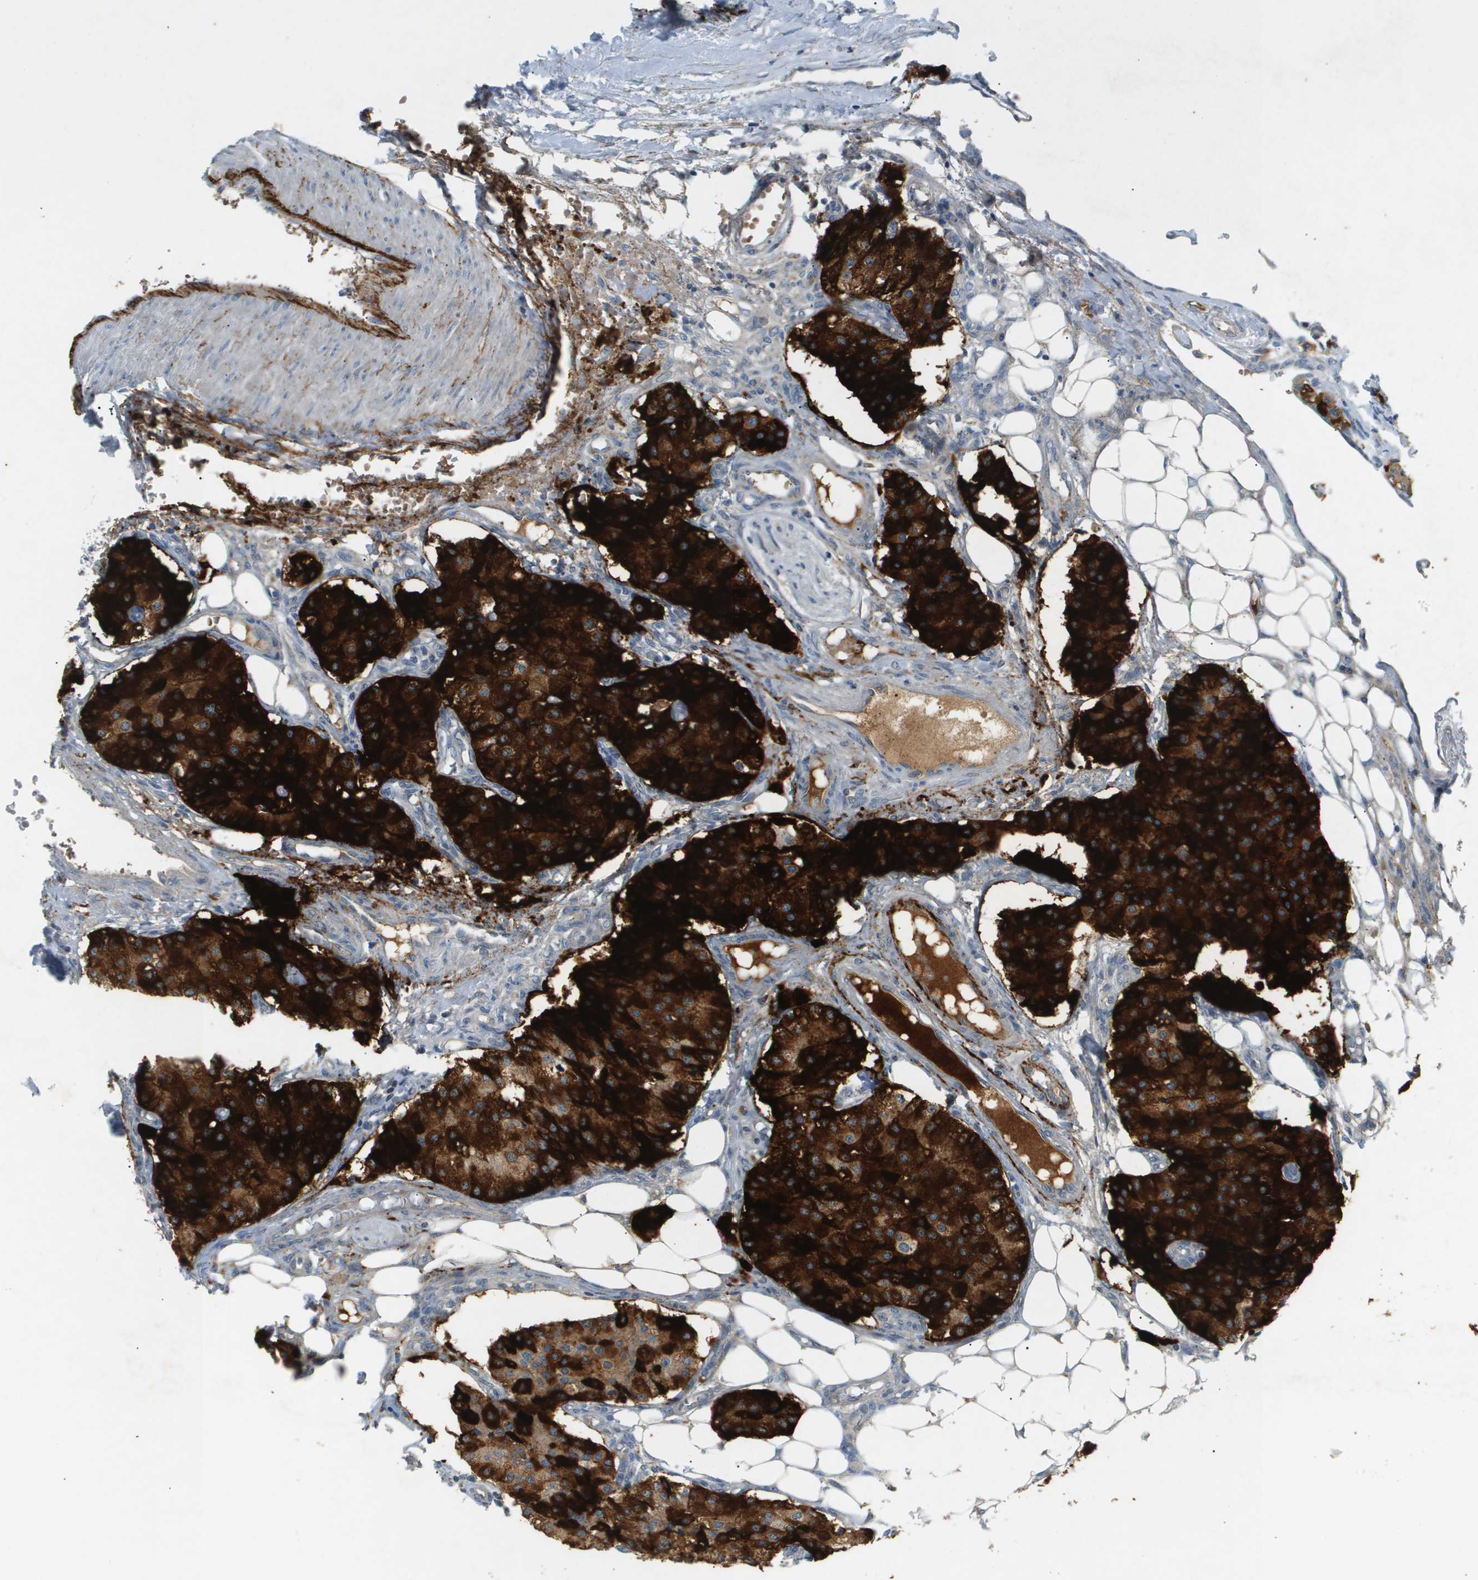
{"staining": {"intensity": "strong", "quantity": ">75%", "location": "cytoplasmic/membranous"}, "tissue": "carcinoid", "cell_type": "Tumor cells", "image_type": "cancer", "snomed": [{"axis": "morphology", "description": "Carcinoid, malignant, NOS"}, {"axis": "topography", "description": "Colon"}], "caption": "Human carcinoid stained with a protein marker reveals strong staining in tumor cells.", "gene": "VTN", "patient": {"sex": "female", "age": 52}}